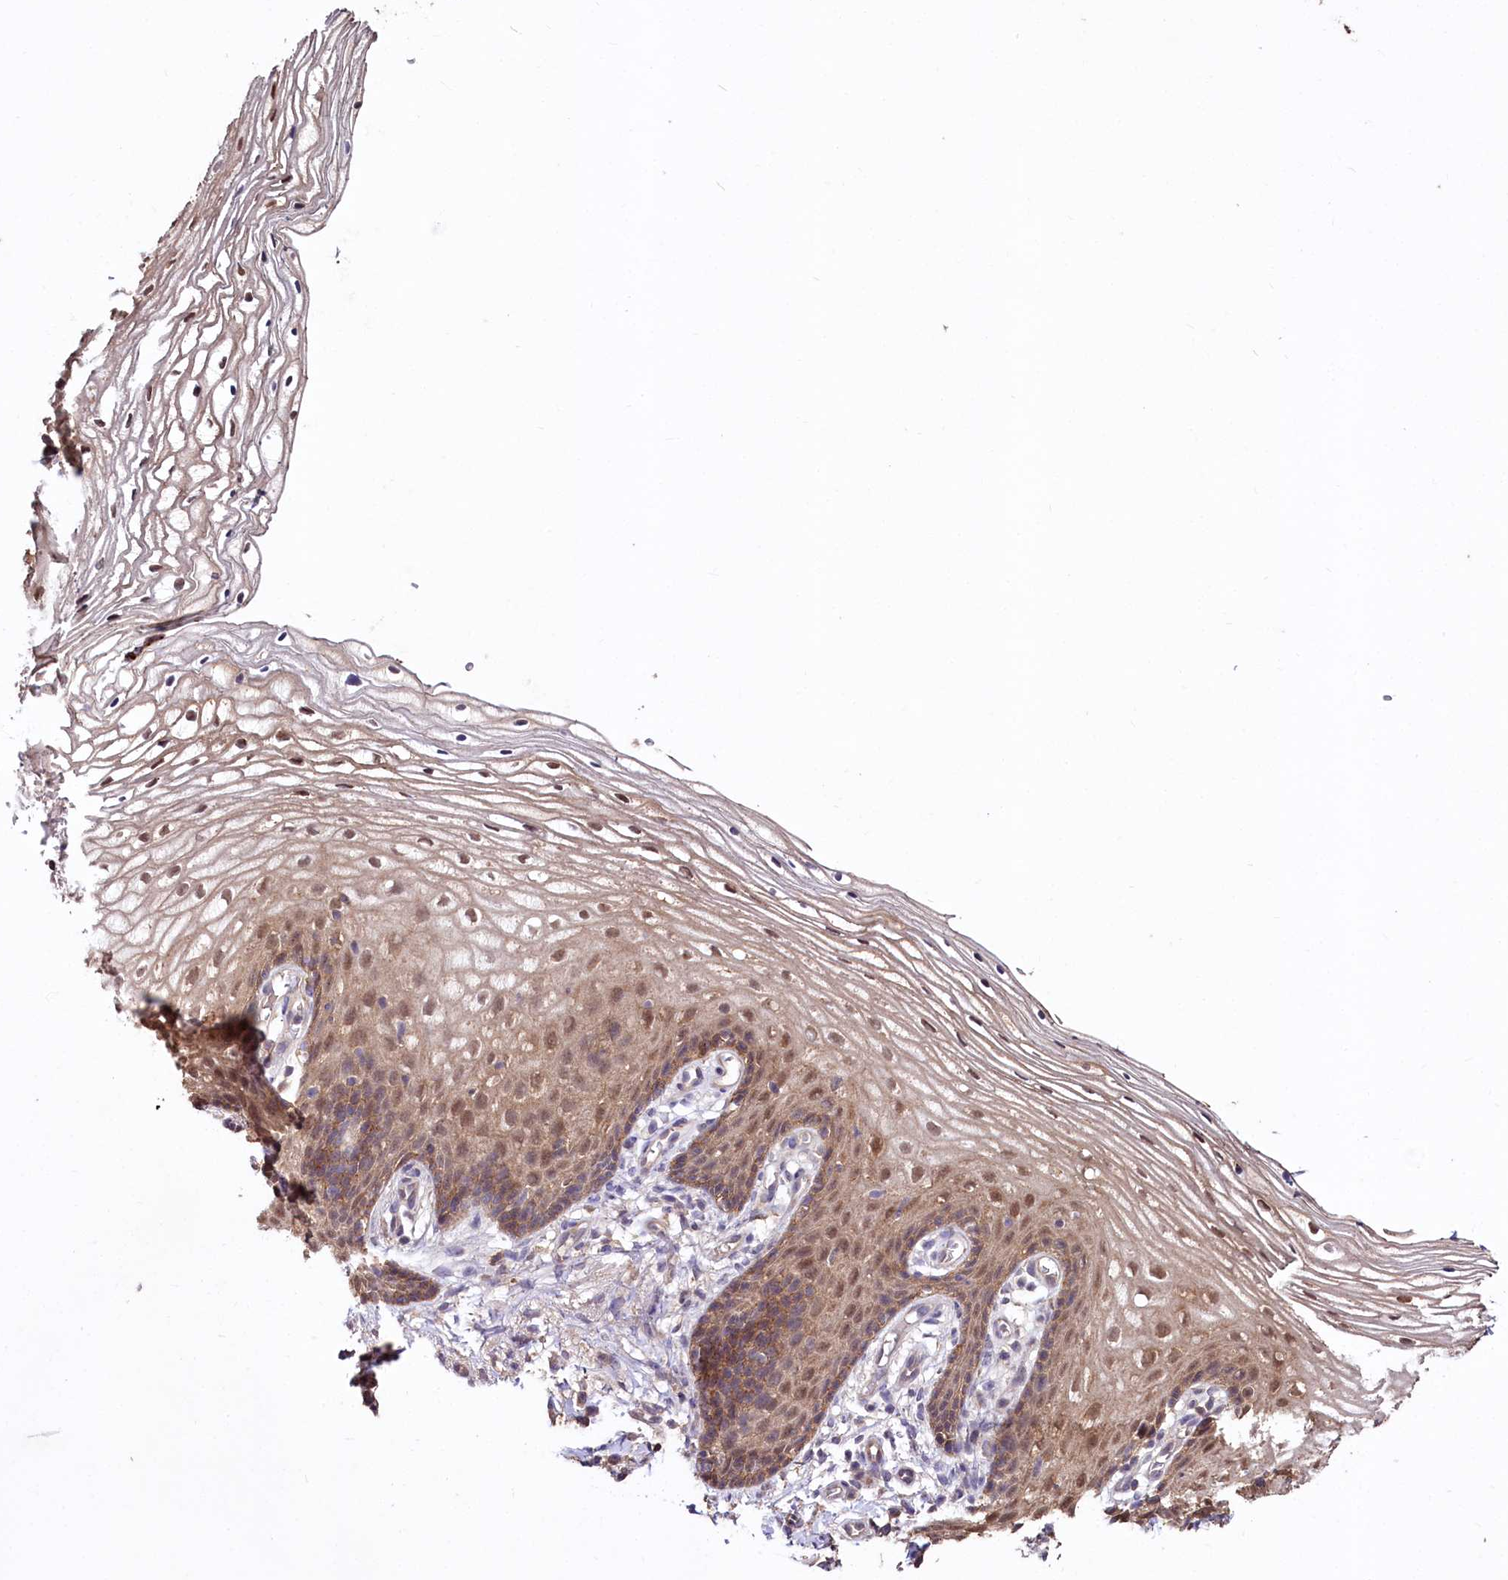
{"staining": {"intensity": "moderate", "quantity": ">75%", "location": "cytoplasmic/membranous,nuclear"}, "tissue": "vagina", "cell_type": "Squamous epithelial cells", "image_type": "normal", "snomed": [{"axis": "morphology", "description": "Normal tissue, NOS"}, {"axis": "topography", "description": "Vagina"}], "caption": "High-power microscopy captured an immunohistochemistry image of unremarkable vagina, revealing moderate cytoplasmic/membranous,nuclear positivity in about >75% of squamous epithelial cells. Immunohistochemistry (ihc) stains the protein in brown and the nuclei are stained blue.", "gene": "KLRB1", "patient": {"sex": "female", "age": 60}}